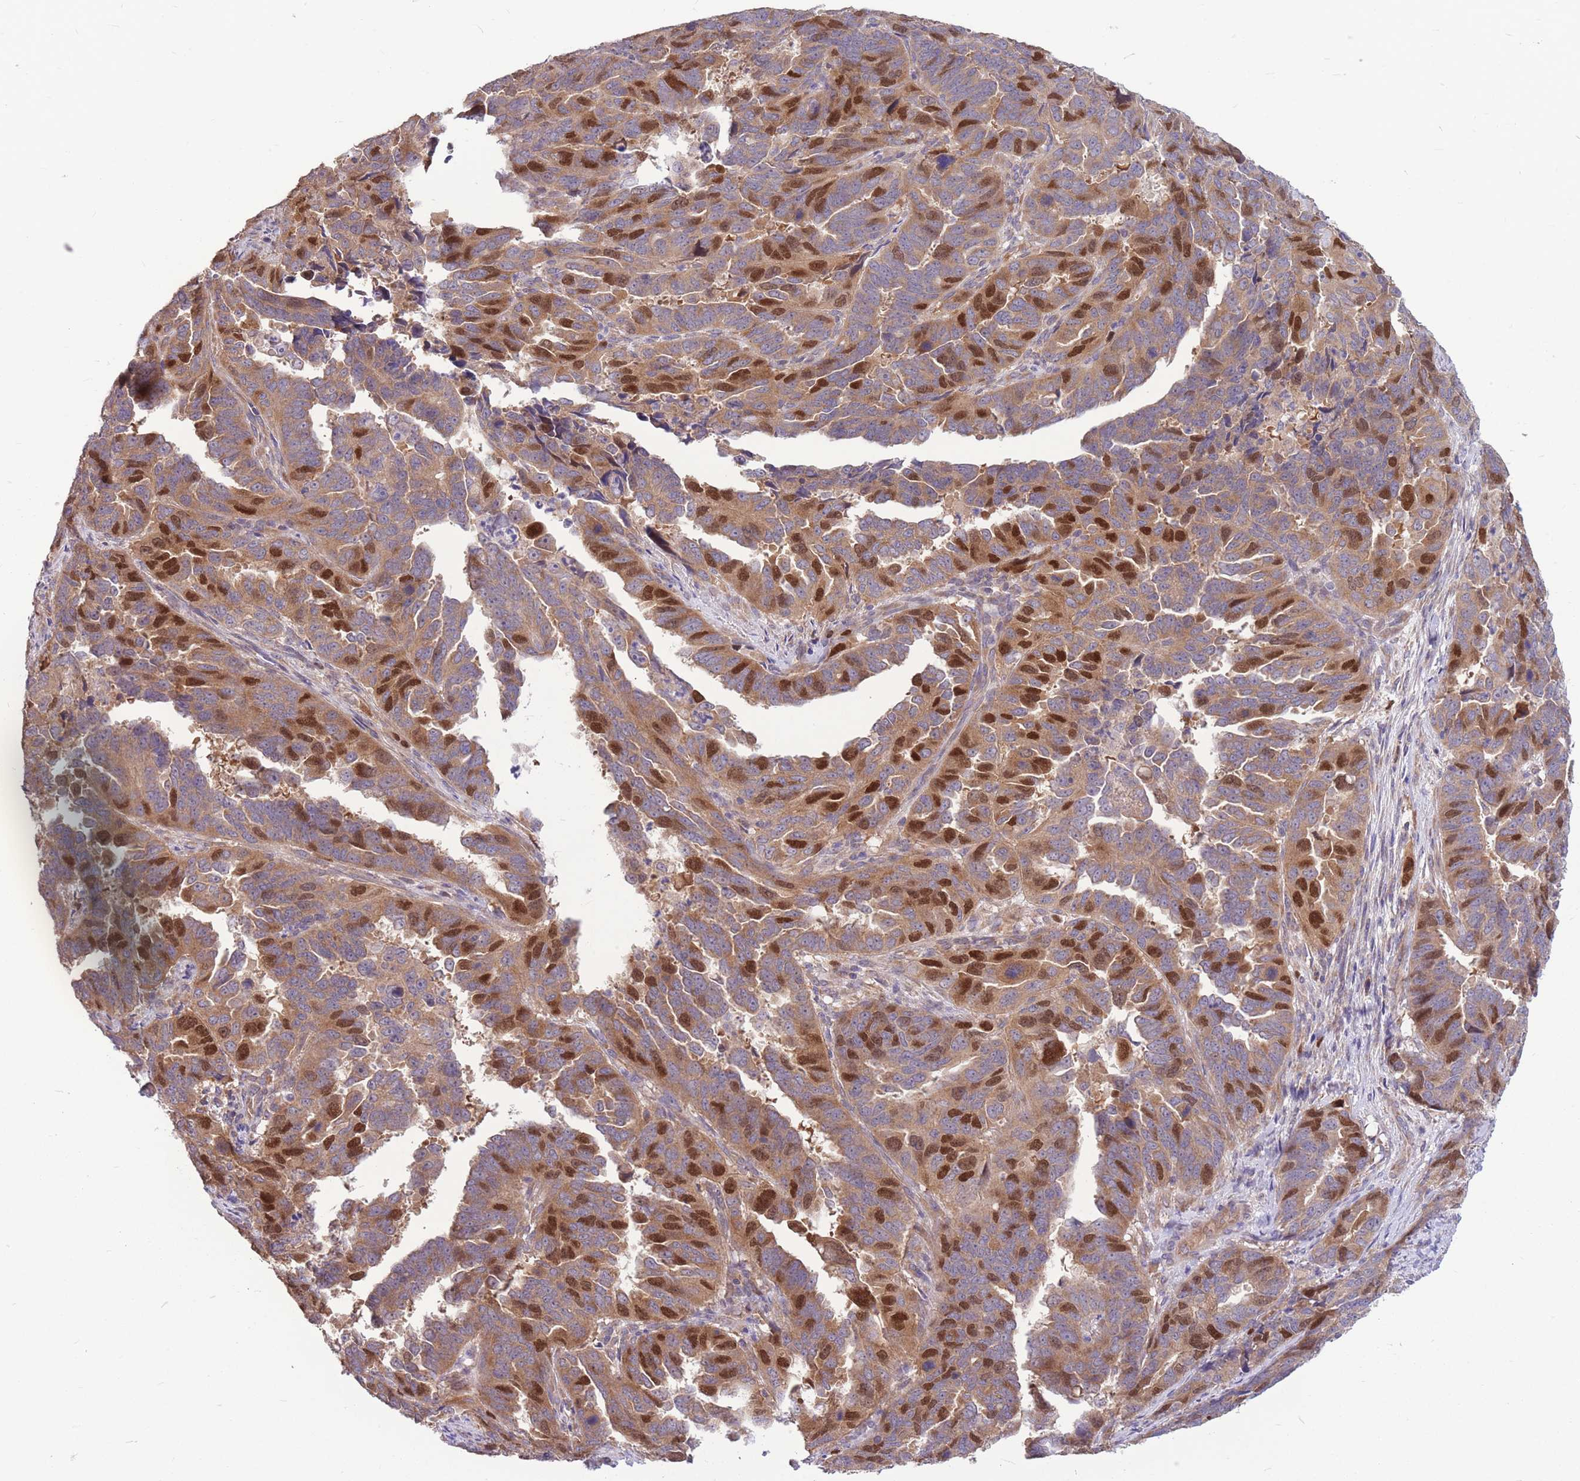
{"staining": {"intensity": "strong", "quantity": "25%-75%", "location": "cytoplasmic/membranous,nuclear"}, "tissue": "endometrial cancer", "cell_type": "Tumor cells", "image_type": "cancer", "snomed": [{"axis": "morphology", "description": "Adenocarcinoma, NOS"}, {"axis": "topography", "description": "Endometrium"}], "caption": "Protein expression analysis of human endometrial cancer (adenocarcinoma) reveals strong cytoplasmic/membranous and nuclear staining in about 25%-75% of tumor cells. The protein is shown in brown color, while the nuclei are stained blue.", "gene": "GMNN", "patient": {"sex": "female", "age": 65}}